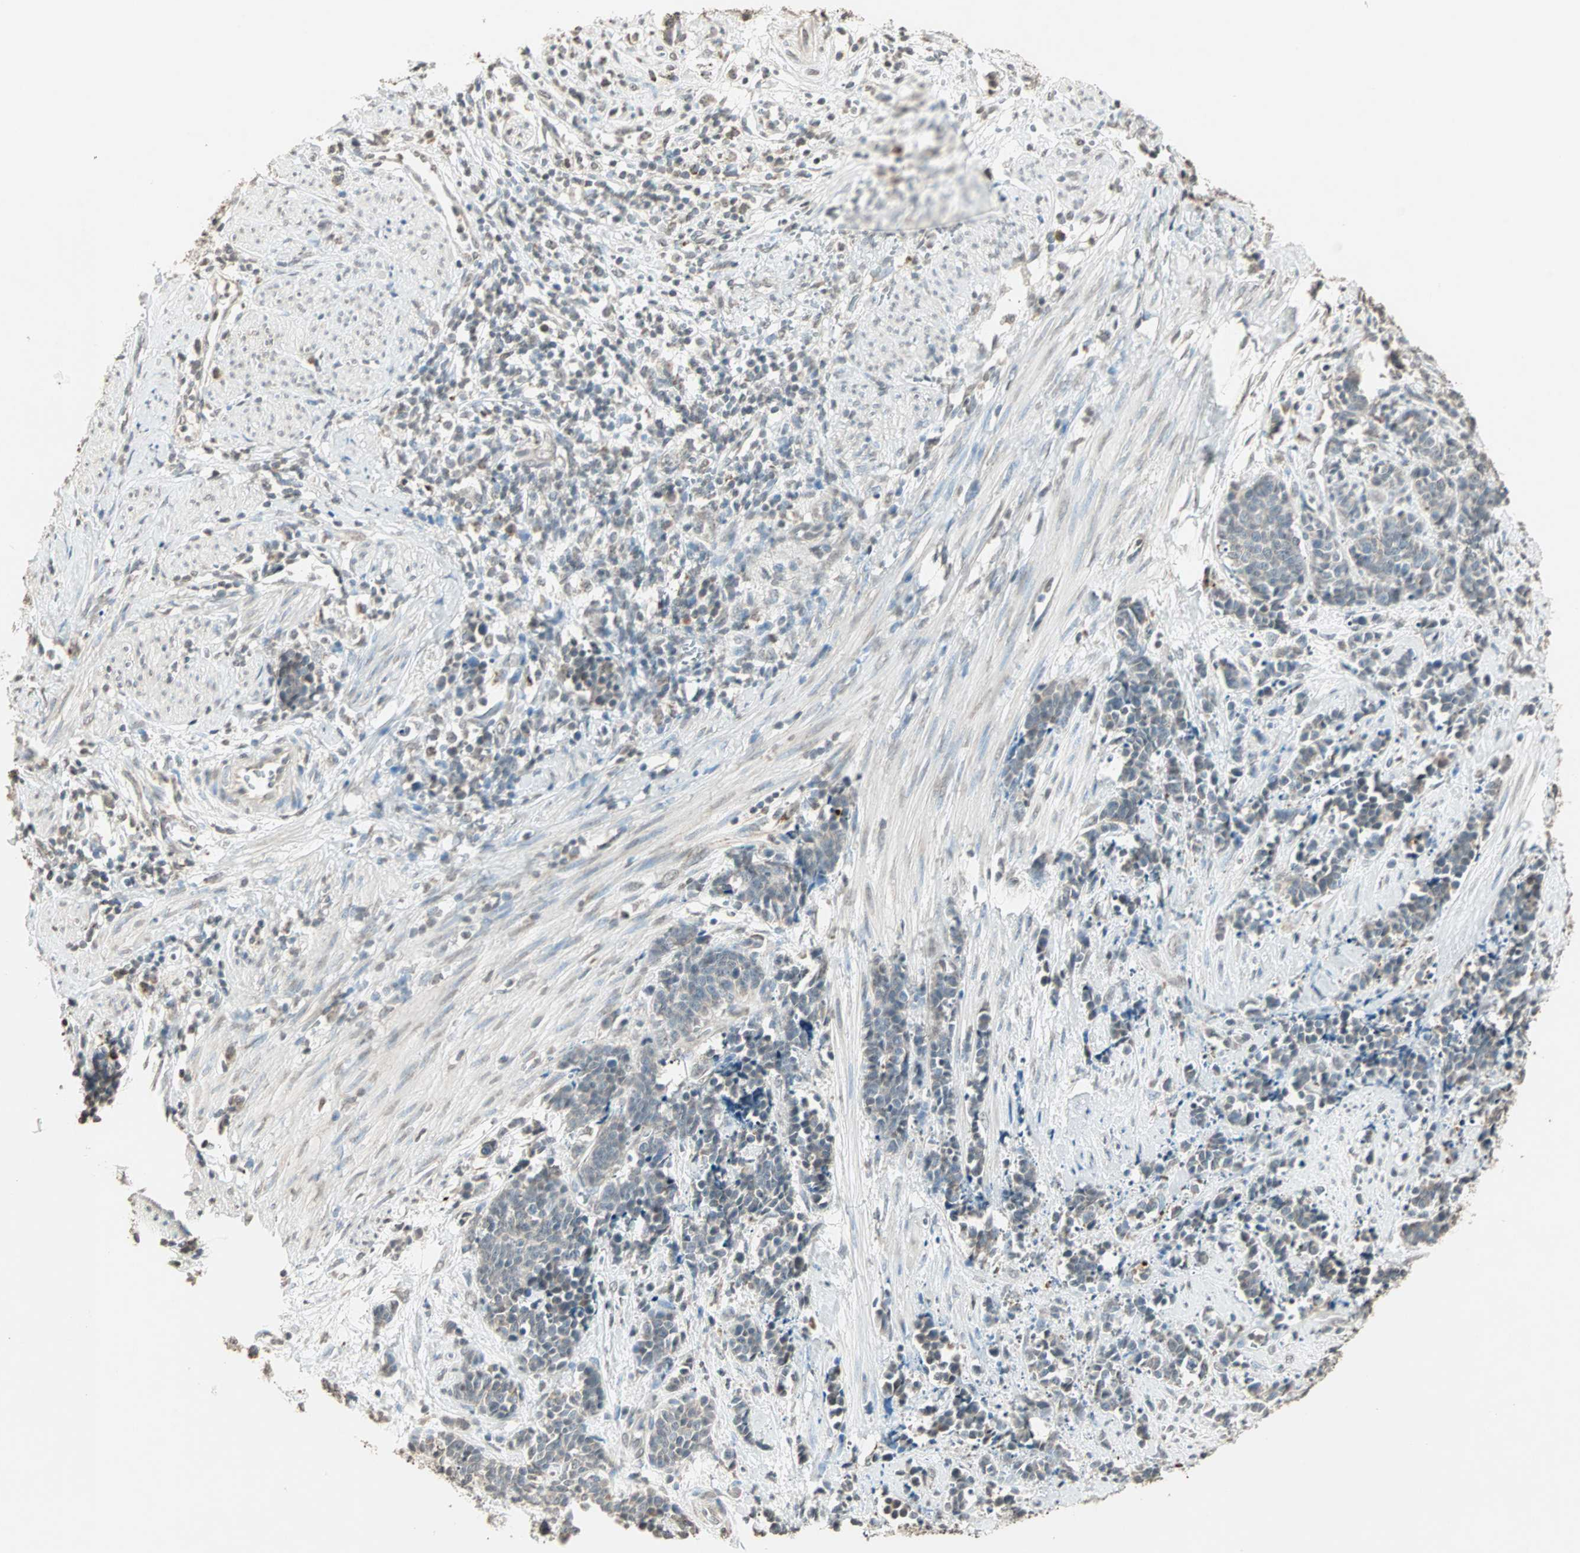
{"staining": {"intensity": "weak", "quantity": "25%-75%", "location": "cytoplasmic/membranous"}, "tissue": "cervical cancer", "cell_type": "Tumor cells", "image_type": "cancer", "snomed": [{"axis": "morphology", "description": "Squamous cell carcinoma, NOS"}, {"axis": "topography", "description": "Cervix"}], "caption": "Cervical squamous cell carcinoma stained for a protein shows weak cytoplasmic/membranous positivity in tumor cells.", "gene": "PRELID1", "patient": {"sex": "female", "age": 35}}